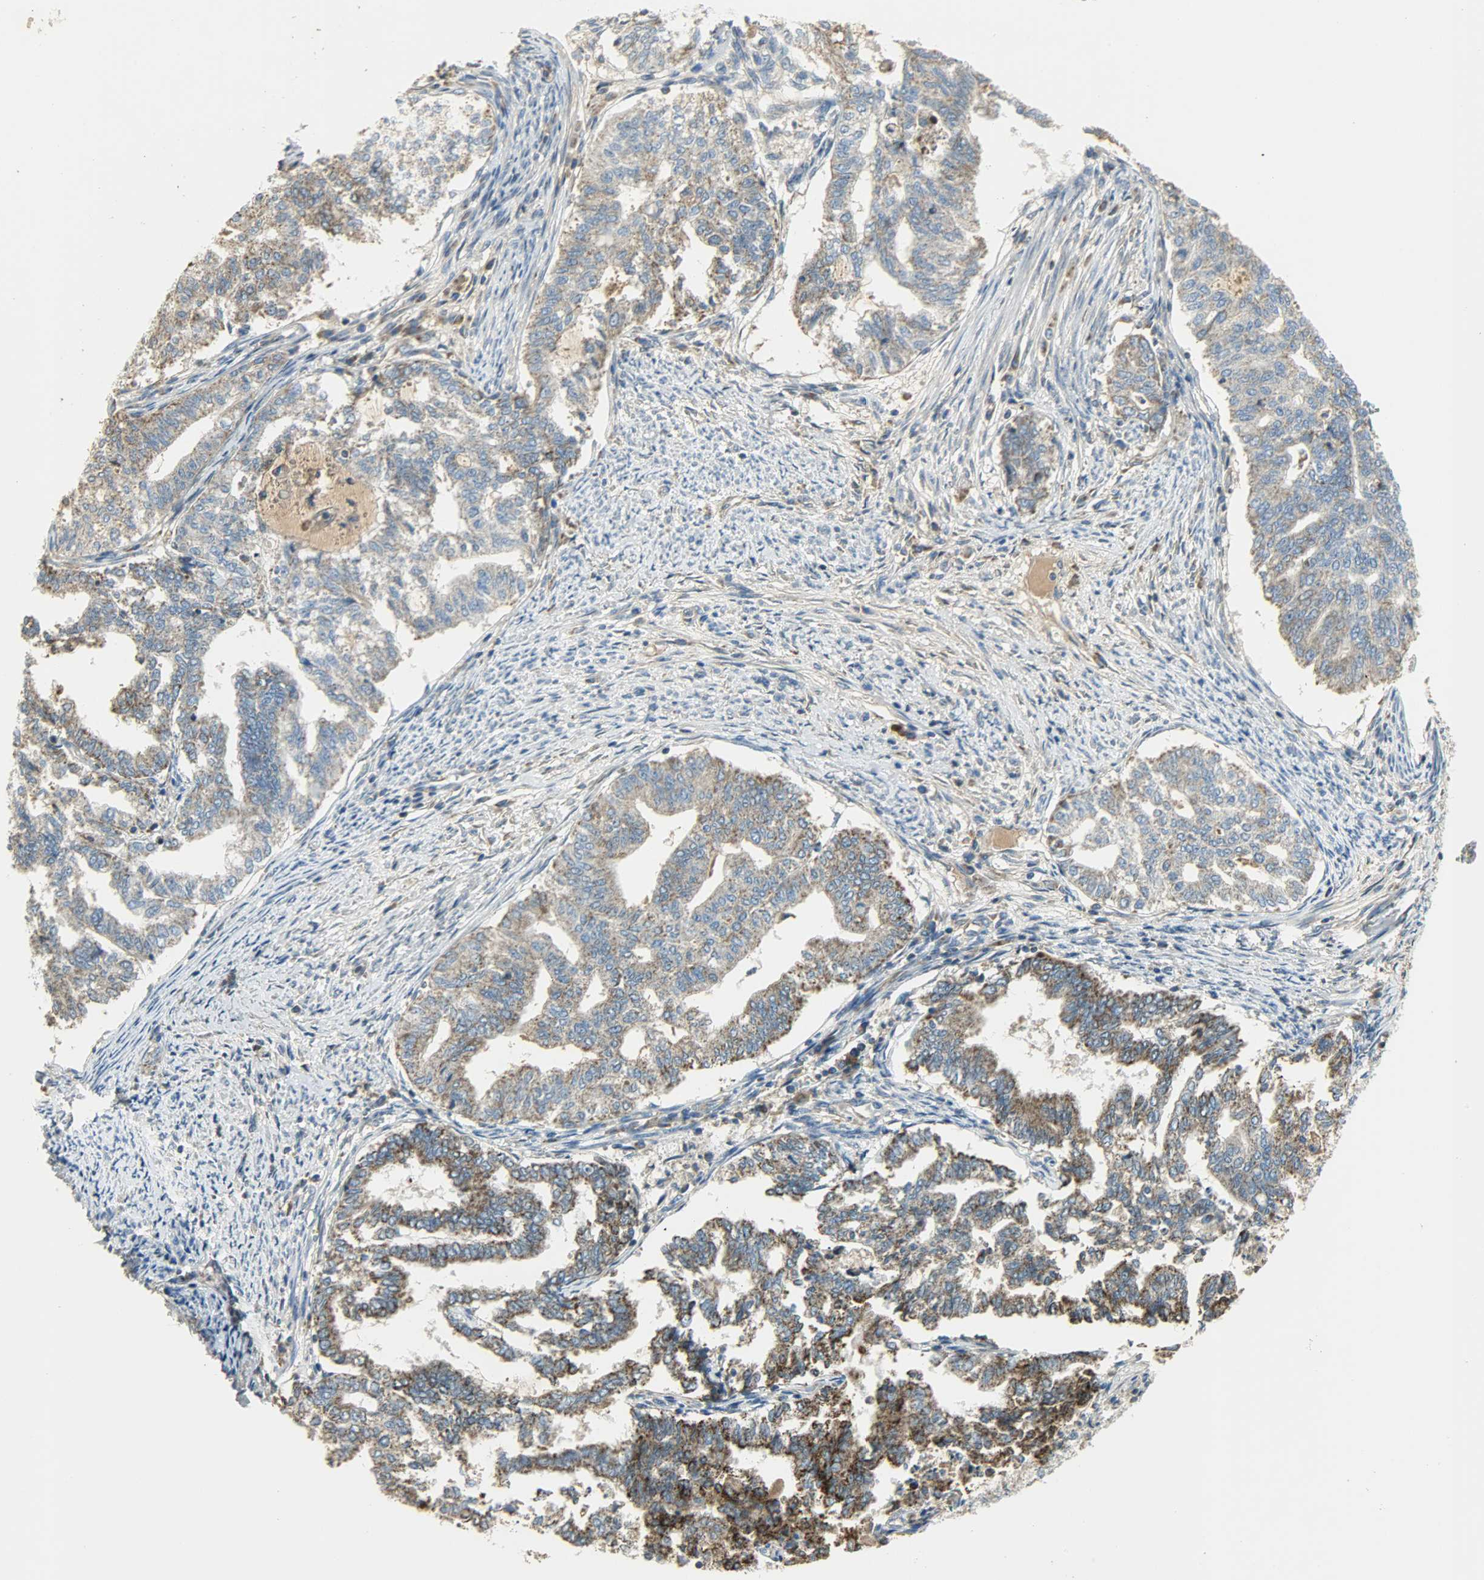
{"staining": {"intensity": "moderate", "quantity": ">75%", "location": "cytoplasmic/membranous"}, "tissue": "endometrial cancer", "cell_type": "Tumor cells", "image_type": "cancer", "snomed": [{"axis": "morphology", "description": "Adenocarcinoma, NOS"}, {"axis": "topography", "description": "Endometrium"}], "caption": "Brown immunohistochemical staining in human endometrial adenocarcinoma exhibits moderate cytoplasmic/membranous expression in about >75% of tumor cells. The staining was performed using DAB (3,3'-diaminobenzidine), with brown indicating positive protein expression. Nuclei are stained blue with hematoxylin.", "gene": "NNT", "patient": {"sex": "female", "age": 79}}